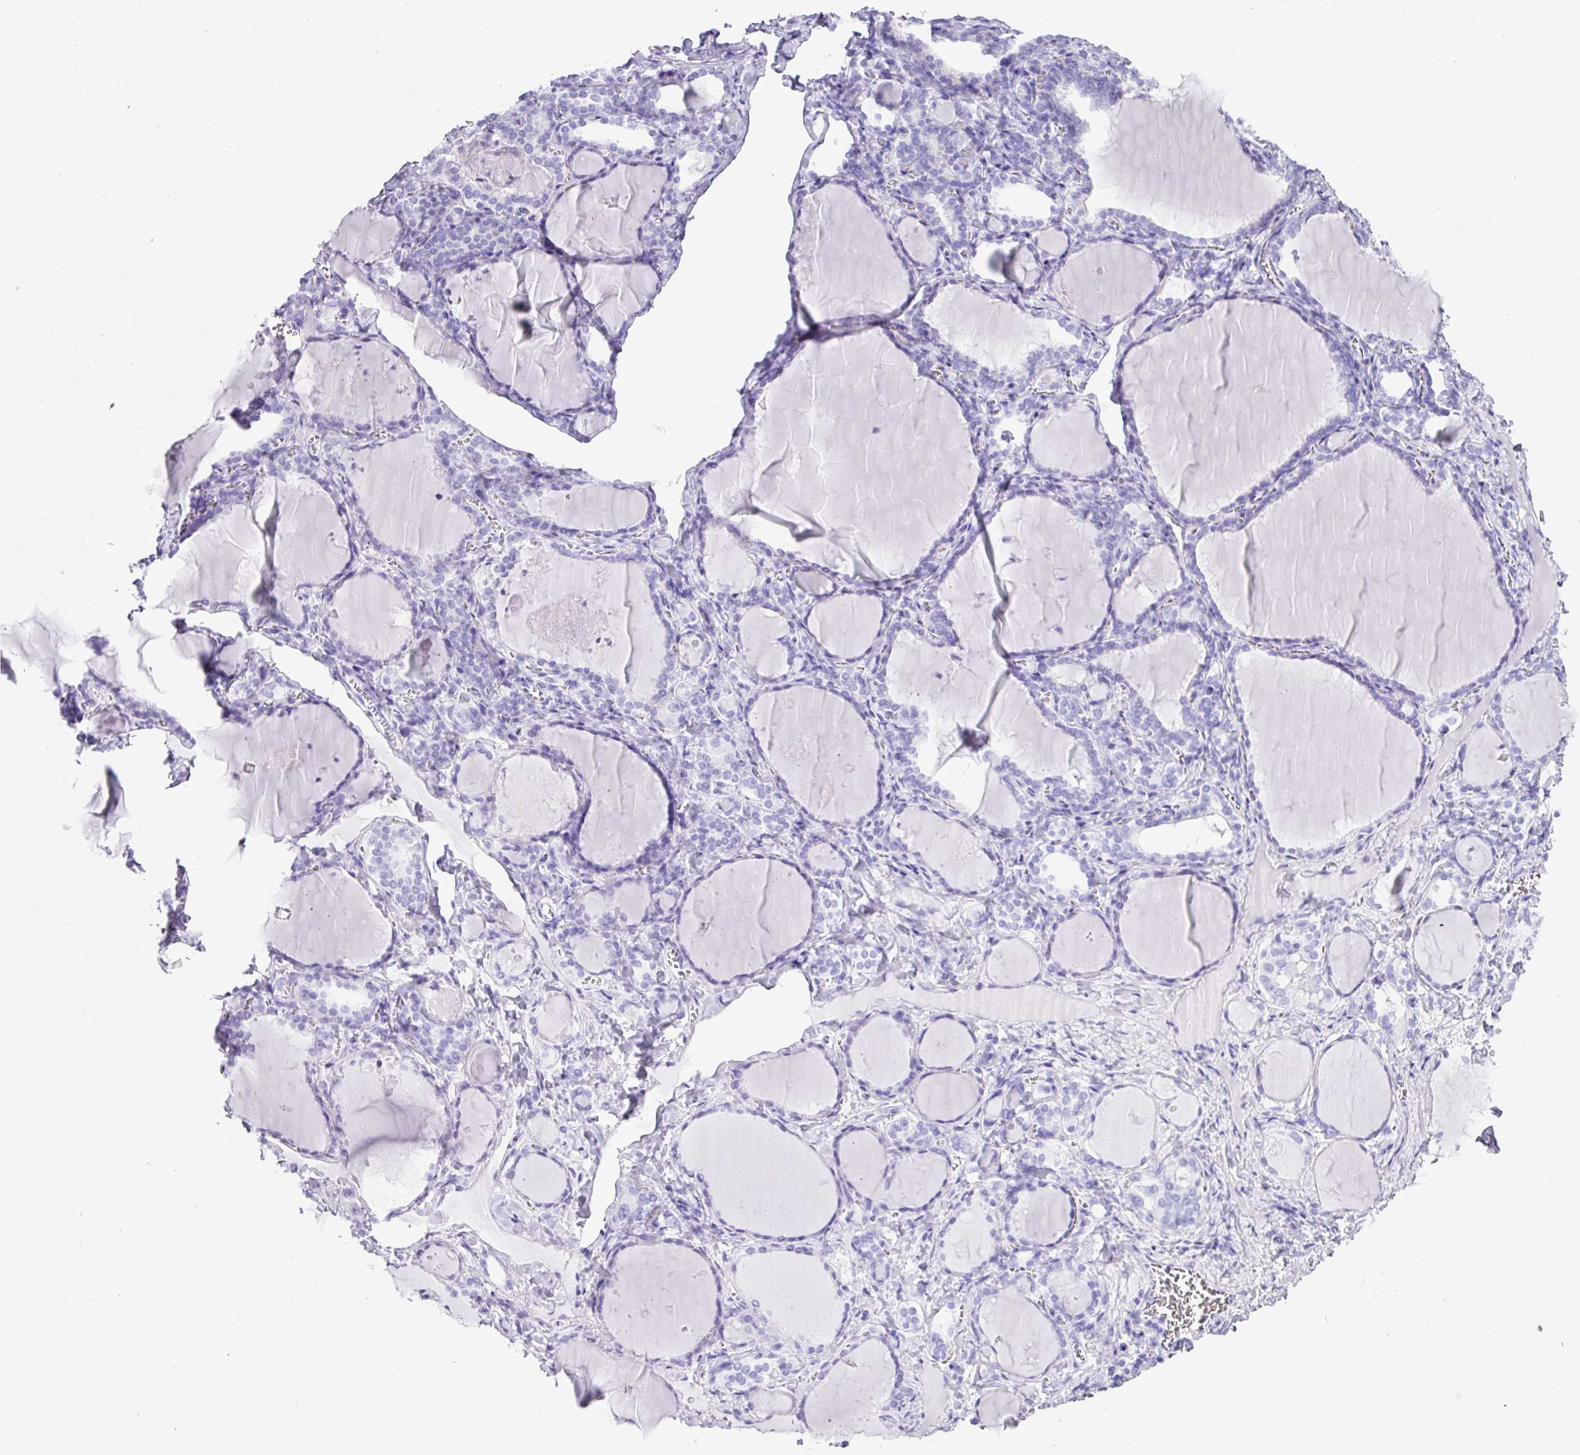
{"staining": {"intensity": "moderate", "quantity": "25%-75%", "location": "cytoplasmic/membranous"}, "tissue": "thyroid gland", "cell_type": "Glandular cells", "image_type": "normal", "snomed": [{"axis": "morphology", "description": "Normal tissue, NOS"}, {"axis": "topography", "description": "Thyroid gland"}], "caption": "The histopathology image exhibits staining of normal thyroid gland, revealing moderate cytoplasmic/membranous protein positivity (brown color) within glandular cells. (Stains: DAB (3,3'-diaminobenzidine) in brown, nuclei in blue, Microscopy: brightfield microscopy at high magnification).", "gene": "RGS21", "patient": {"sex": "female", "age": 42}}